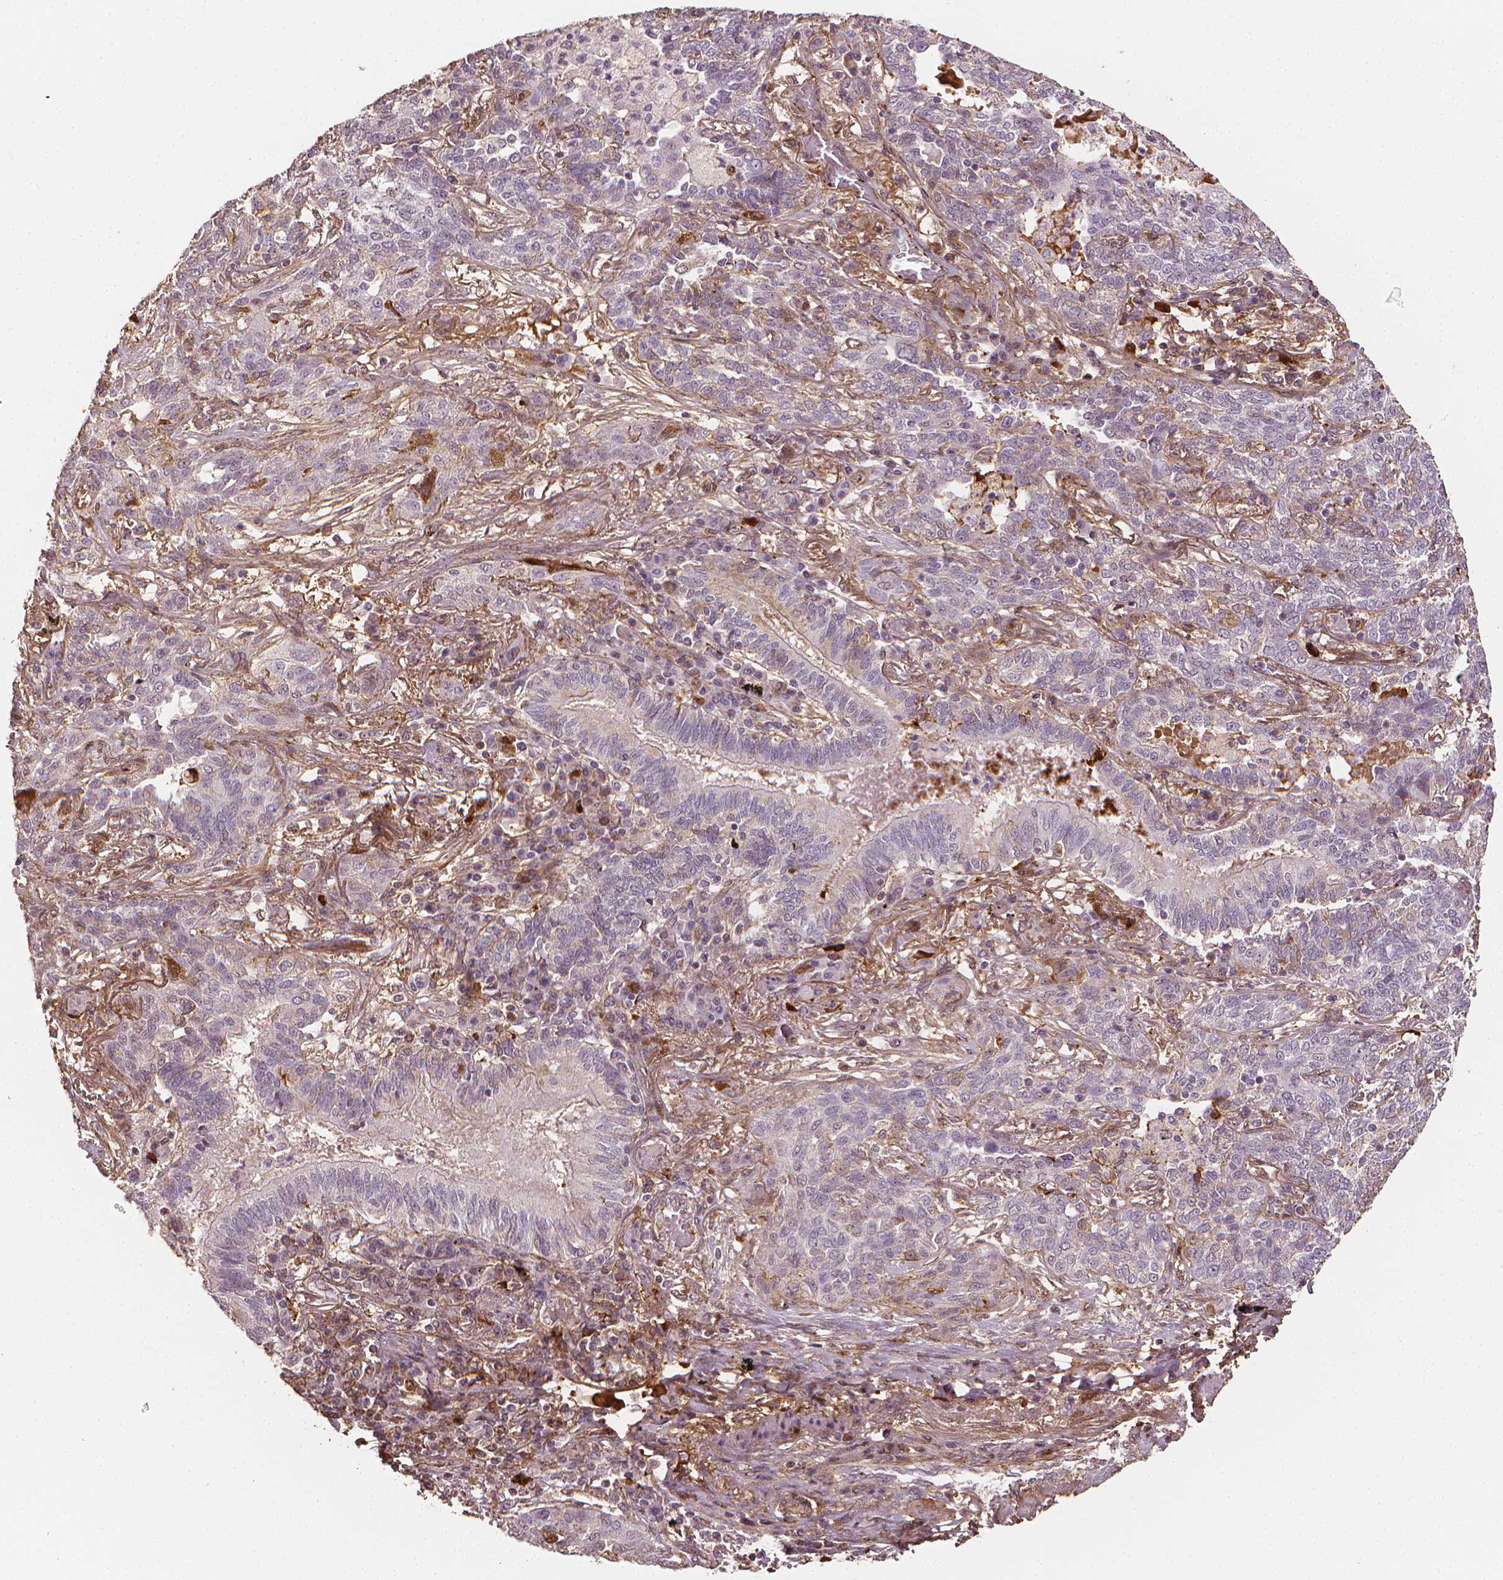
{"staining": {"intensity": "negative", "quantity": "none", "location": "none"}, "tissue": "lung cancer", "cell_type": "Tumor cells", "image_type": "cancer", "snomed": [{"axis": "morphology", "description": "Squamous cell carcinoma, NOS"}, {"axis": "topography", "description": "Lung"}], "caption": "Immunohistochemistry micrograph of squamous cell carcinoma (lung) stained for a protein (brown), which demonstrates no staining in tumor cells.", "gene": "DCN", "patient": {"sex": "female", "age": 70}}